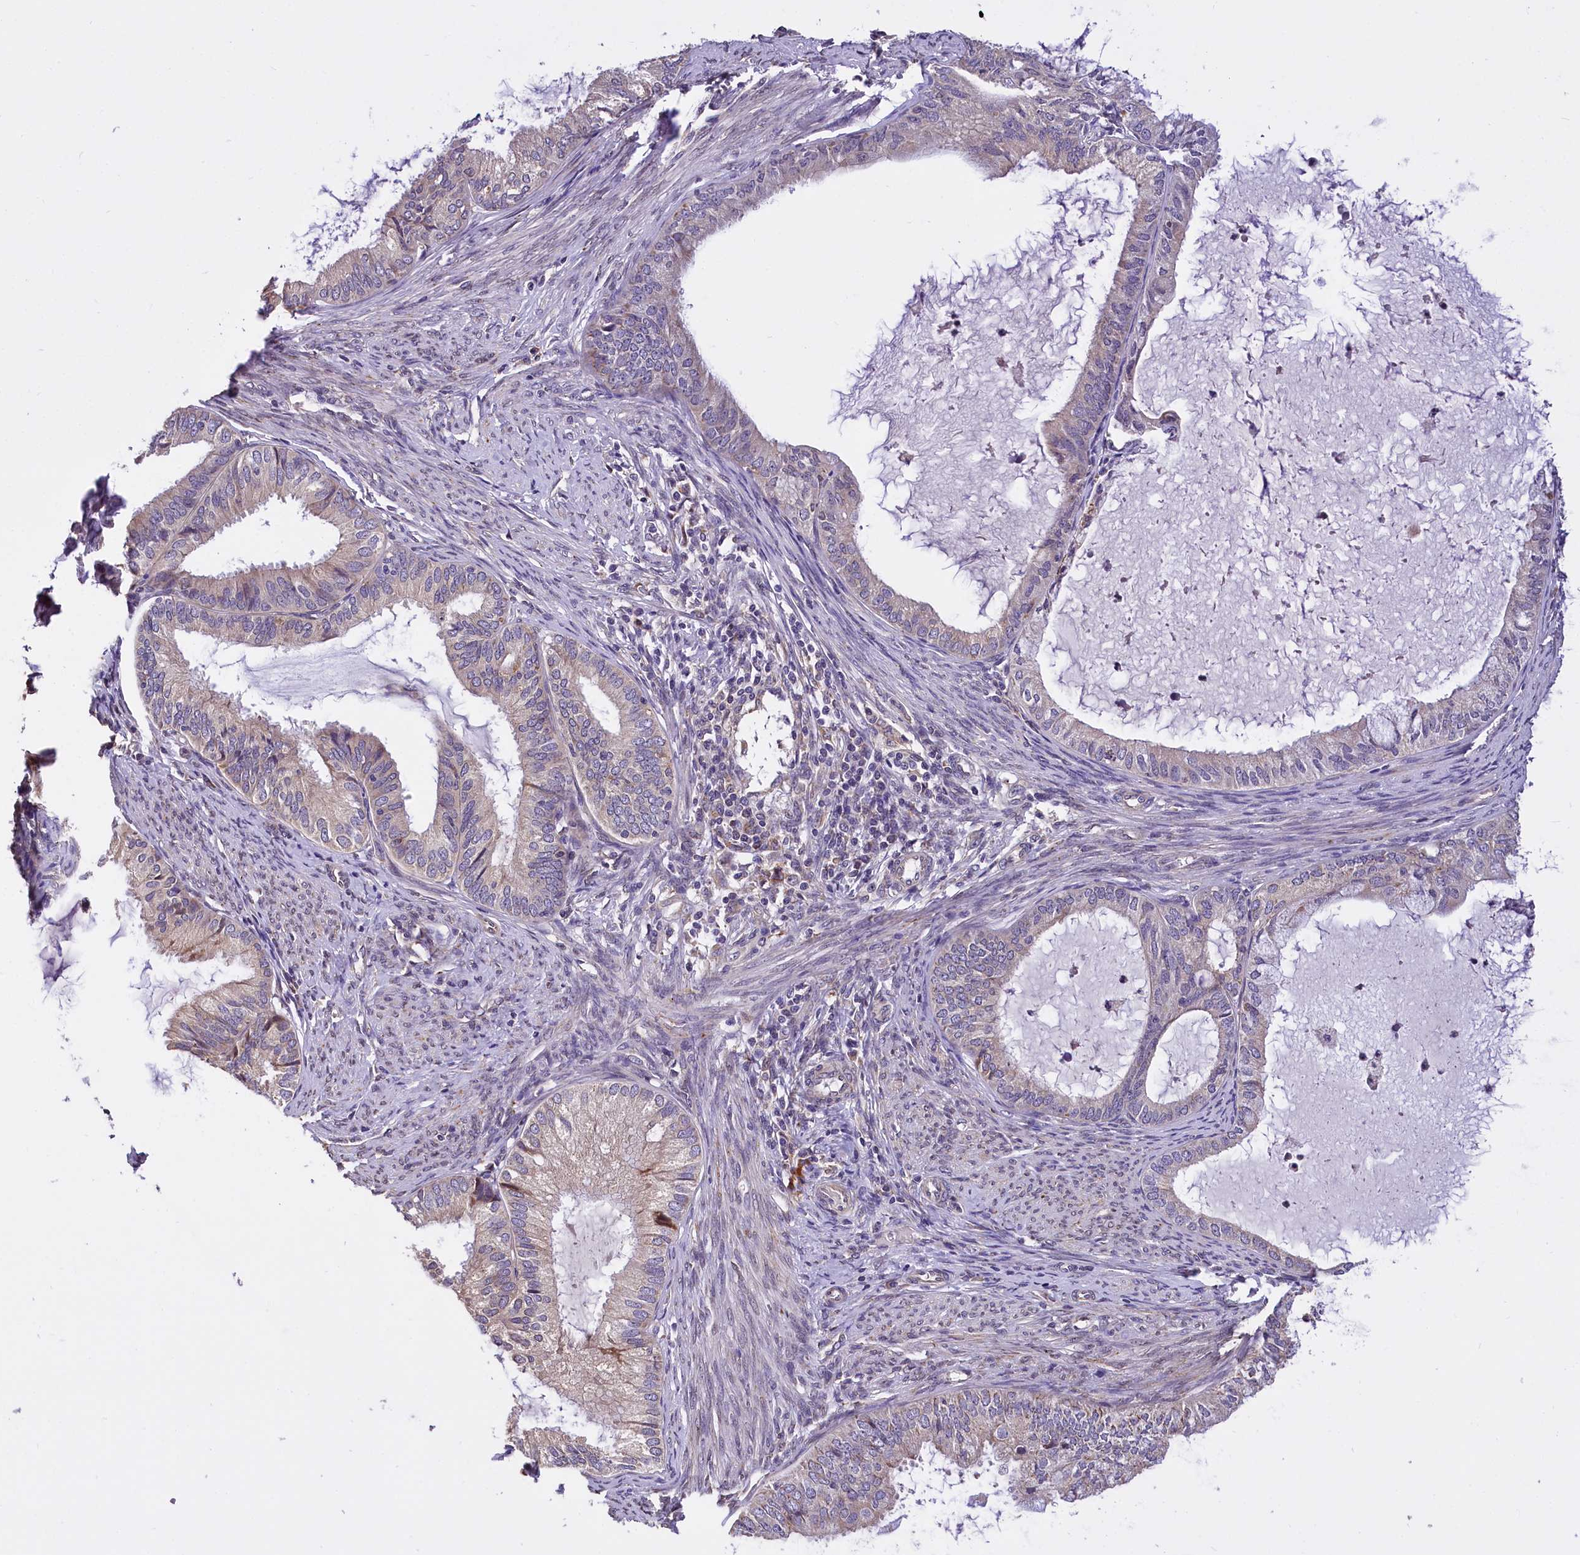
{"staining": {"intensity": "weak", "quantity": "<25%", "location": "cytoplasmic/membranous"}, "tissue": "endometrial cancer", "cell_type": "Tumor cells", "image_type": "cancer", "snomed": [{"axis": "morphology", "description": "Adenocarcinoma, NOS"}, {"axis": "topography", "description": "Endometrium"}], "caption": "Immunohistochemistry (IHC) of human adenocarcinoma (endometrial) shows no positivity in tumor cells. (DAB IHC, high magnification).", "gene": "SUPV3L1", "patient": {"sex": "female", "age": 86}}